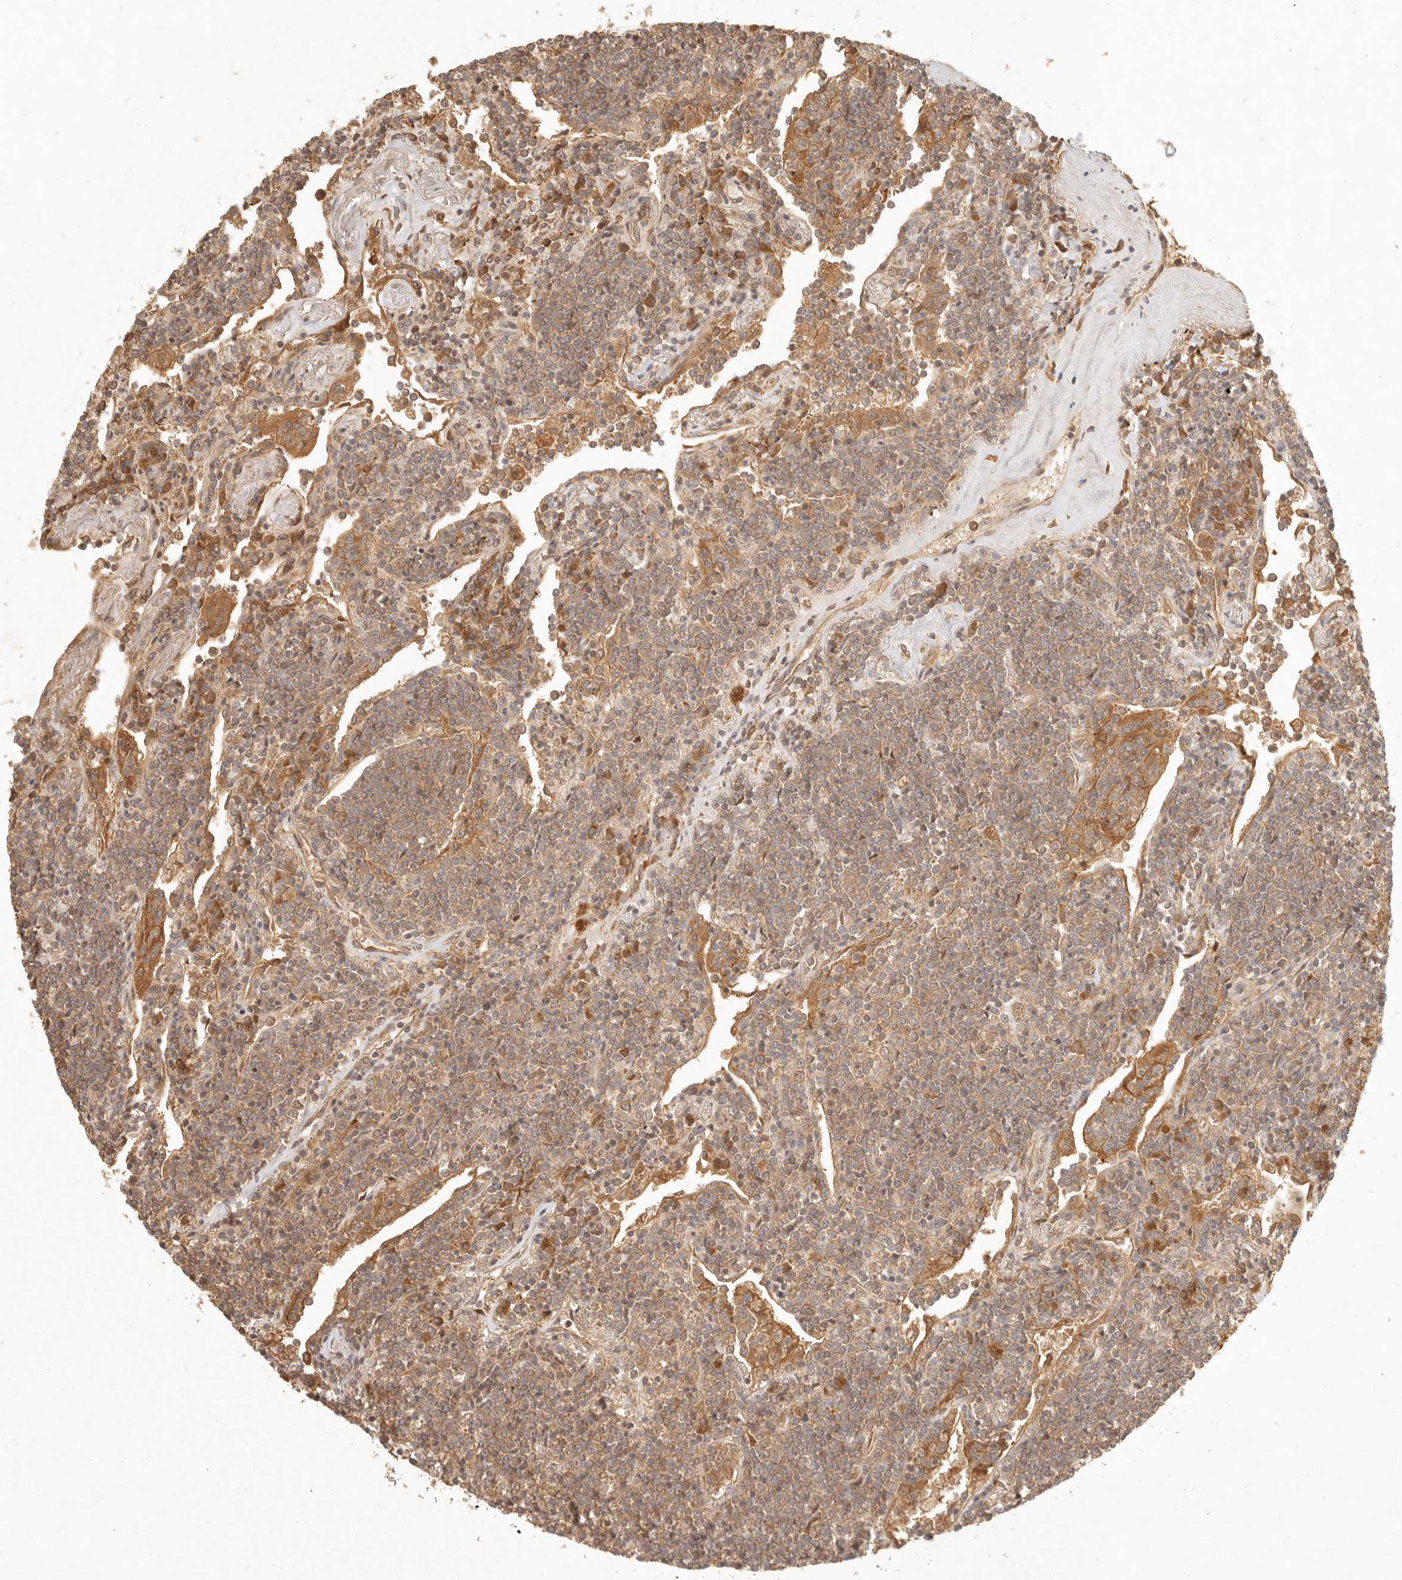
{"staining": {"intensity": "moderate", "quantity": "<25%", "location": "cytoplasmic/membranous"}, "tissue": "lymphoma", "cell_type": "Tumor cells", "image_type": "cancer", "snomed": [{"axis": "morphology", "description": "Malignant lymphoma, non-Hodgkin's type, Low grade"}, {"axis": "topography", "description": "Lung"}], "caption": "Immunohistochemistry (IHC) staining of lymphoma, which shows low levels of moderate cytoplasmic/membranous positivity in about <25% of tumor cells indicating moderate cytoplasmic/membranous protein expression. The staining was performed using DAB (brown) for protein detection and nuclei were counterstained in hematoxylin (blue).", "gene": "ANKRD61", "patient": {"sex": "female", "age": 71}}